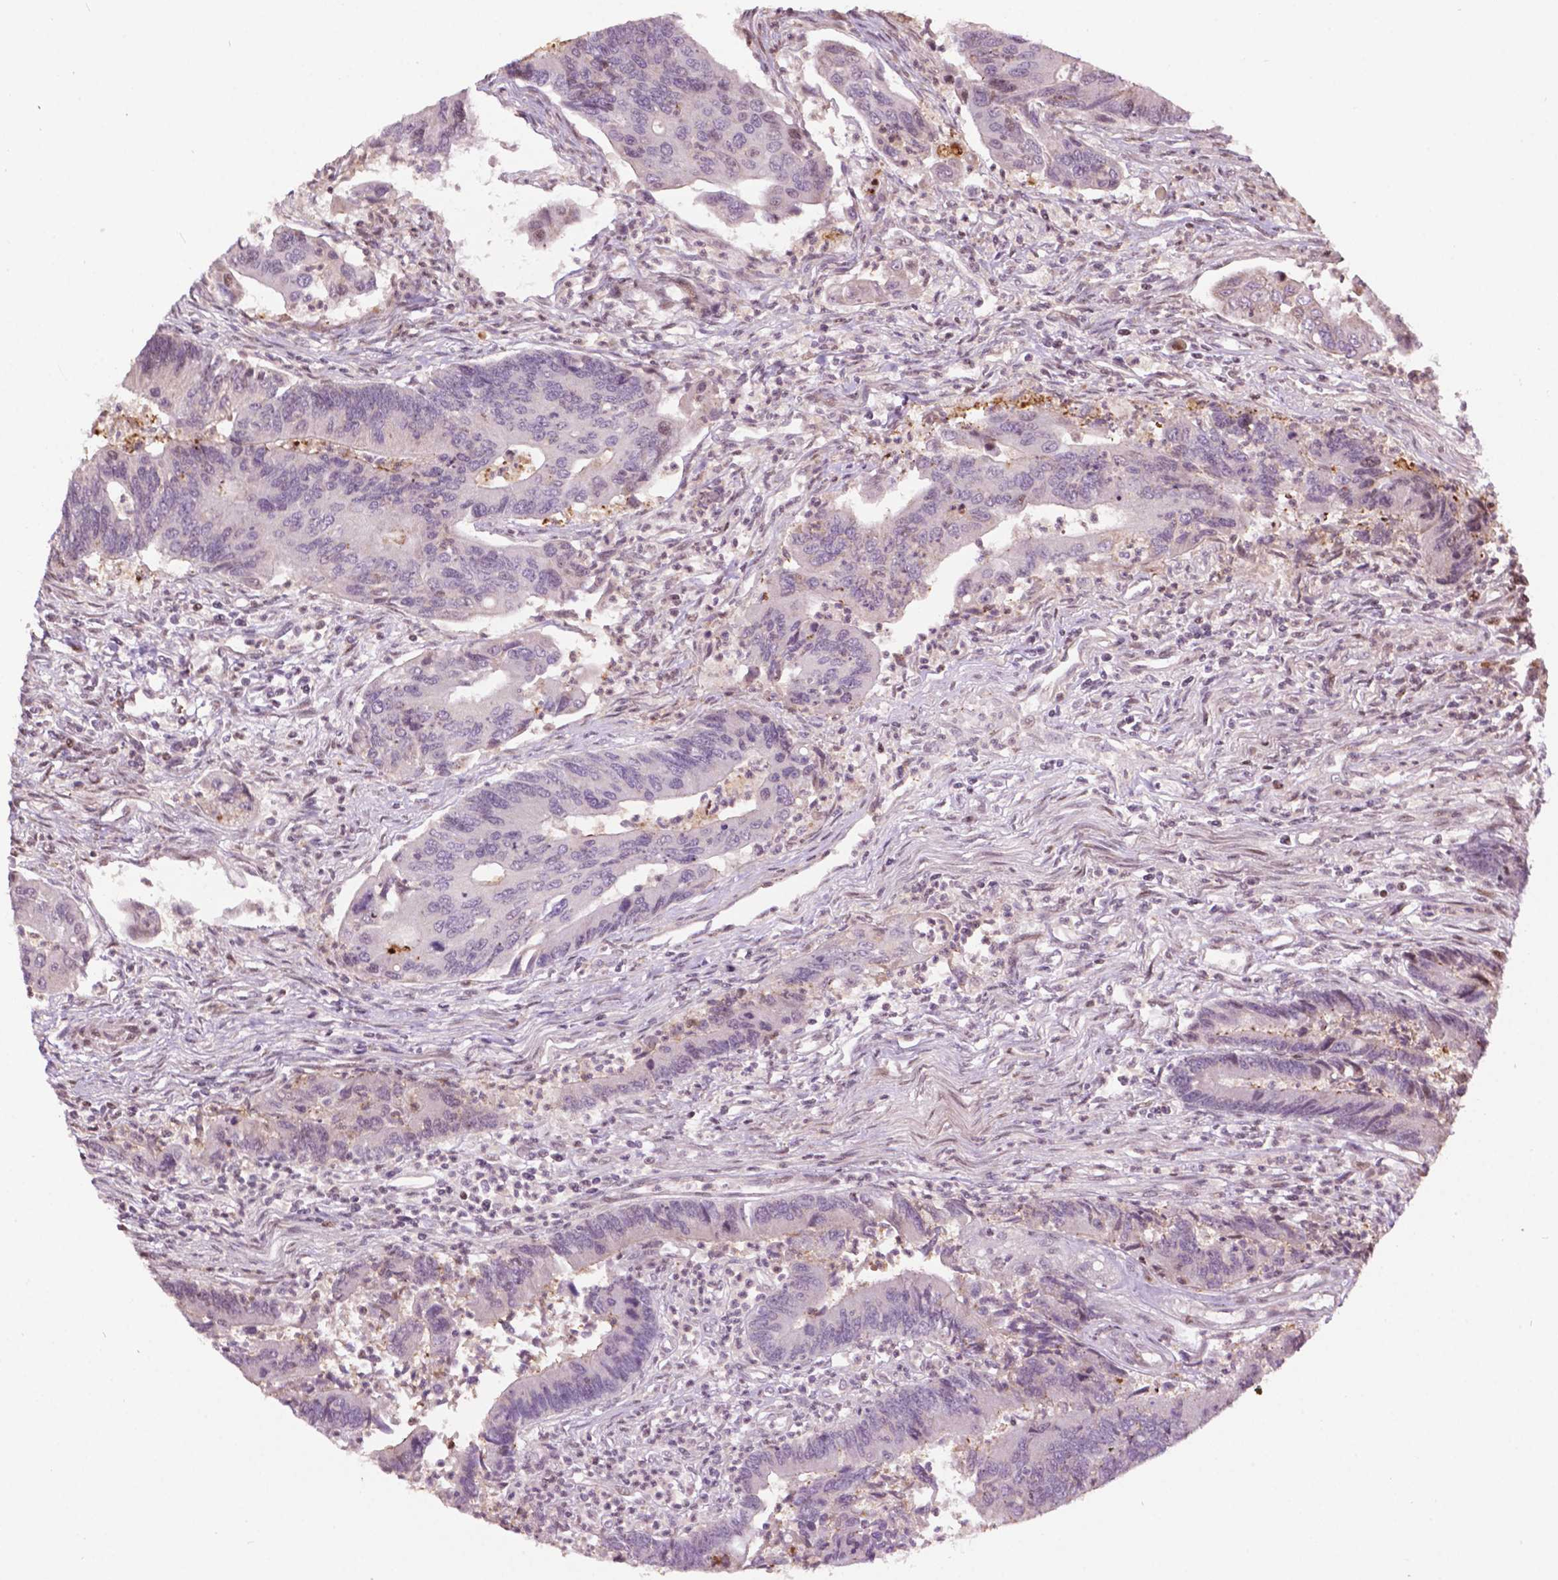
{"staining": {"intensity": "negative", "quantity": "none", "location": "none"}, "tissue": "colorectal cancer", "cell_type": "Tumor cells", "image_type": "cancer", "snomed": [{"axis": "morphology", "description": "Adenocarcinoma, NOS"}, {"axis": "topography", "description": "Colon"}], "caption": "This photomicrograph is of colorectal adenocarcinoma stained with immunohistochemistry to label a protein in brown with the nuclei are counter-stained blue. There is no expression in tumor cells.", "gene": "PTPN18", "patient": {"sex": "female", "age": 67}}